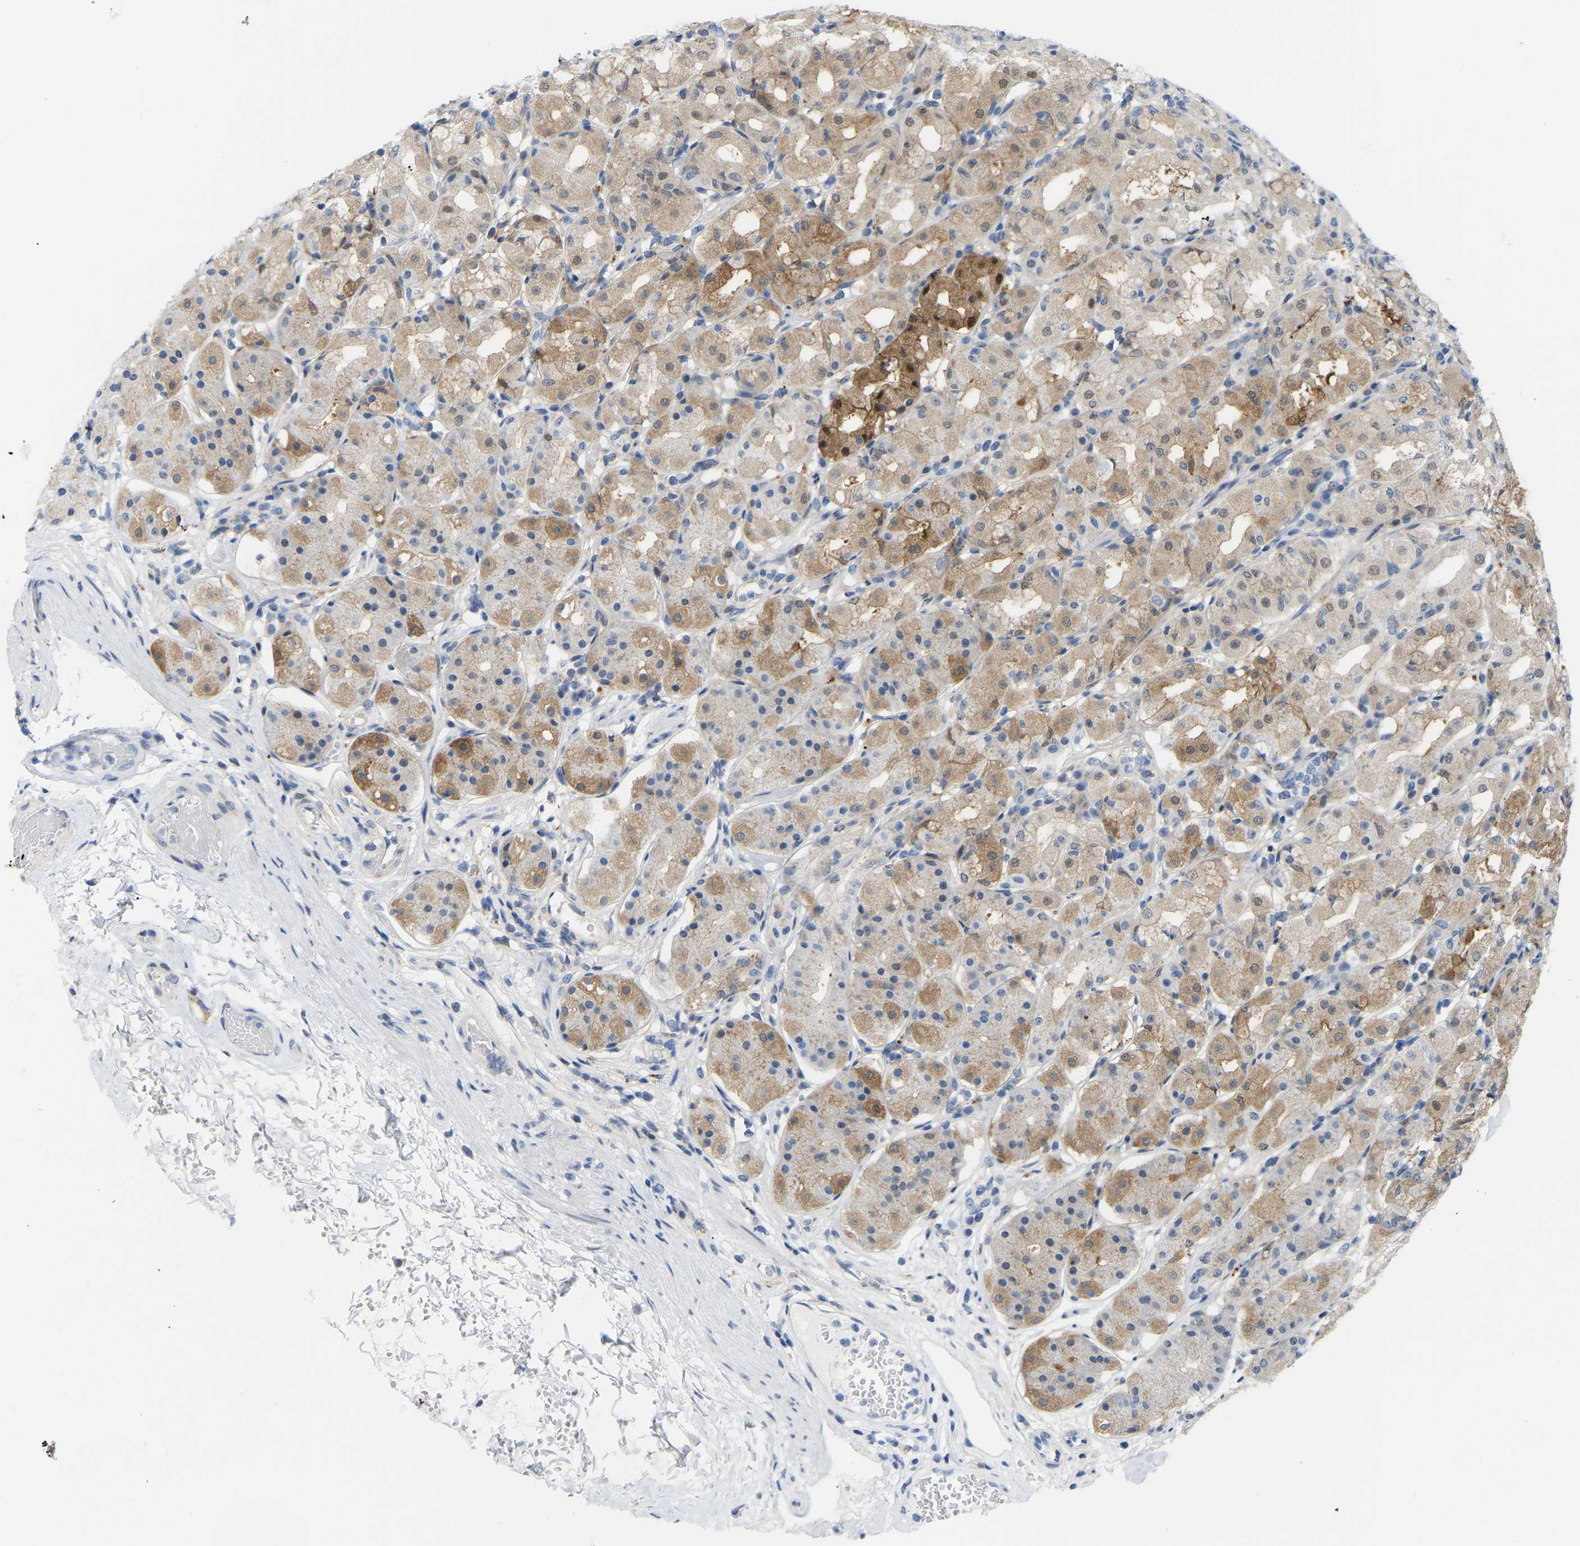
{"staining": {"intensity": "moderate", "quantity": "25%-75%", "location": "cytoplasmic/membranous"}, "tissue": "stomach", "cell_type": "Glandular cells", "image_type": "normal", "snomed": [{"axis": "morphology", "description": "Normal tissue, NOS"}, {"axis": "topography", "description": "Stomach"}, {"axis": "topography", "description": "Stomach, lower"}], "caption": "IHC of benign stomach displays medium levels of moderate cytoplasmic/membranous positivity in about 25%-75% of glandular cells. The protein of interest is stained brown, and the nuclei are stained in blue (DAB (3,3'-diaminobenzidine) IHC with brightfield microscopy, high magnification).", "gene": "ABTB2", "patient": {"sex": "female", "age": 56}}